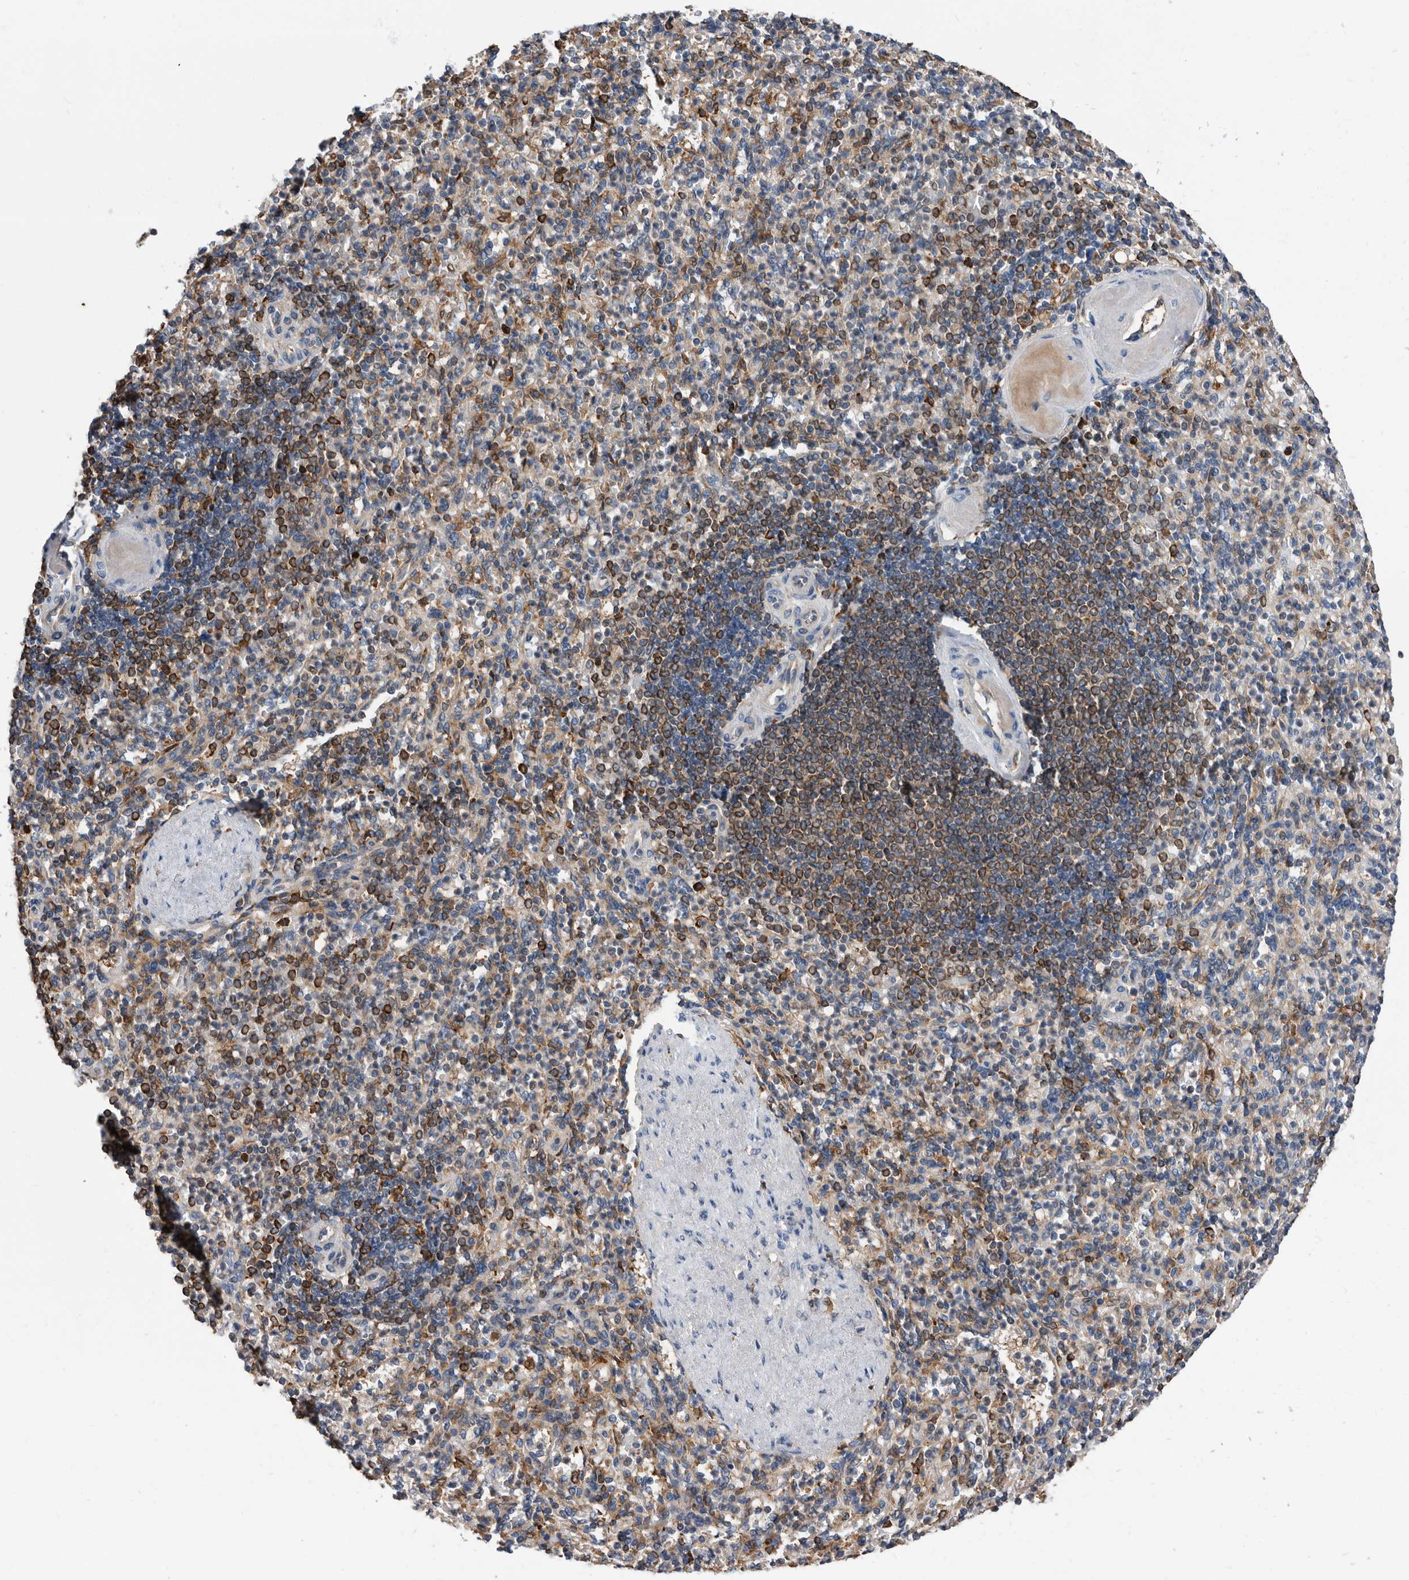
{"staining": {"intensity": "moderate", "quantity": "<25%", "location": "cytoplasmic/membranous,nuclear"}, "tissue": "spleen", "cell_type": "Cells in red pulp", "image_type": "normal", "snomed": [{"axis": "morphology", "description": "Normal tissue, NOS"}, {"axis": "topography", "description": "Spleen"}], "caption": "Brown immunohistochemical staining in benign spleen shows moderate cytoplasmic/membranous,nuclear staining in approximately <25% of cells in red pulp. Immunohistochemistry (ihc) stains the protein of interest in brown and the nuclei are stained blue.", "gene": "ATAD2", "patient": {"sex": "female", "age": 74}}